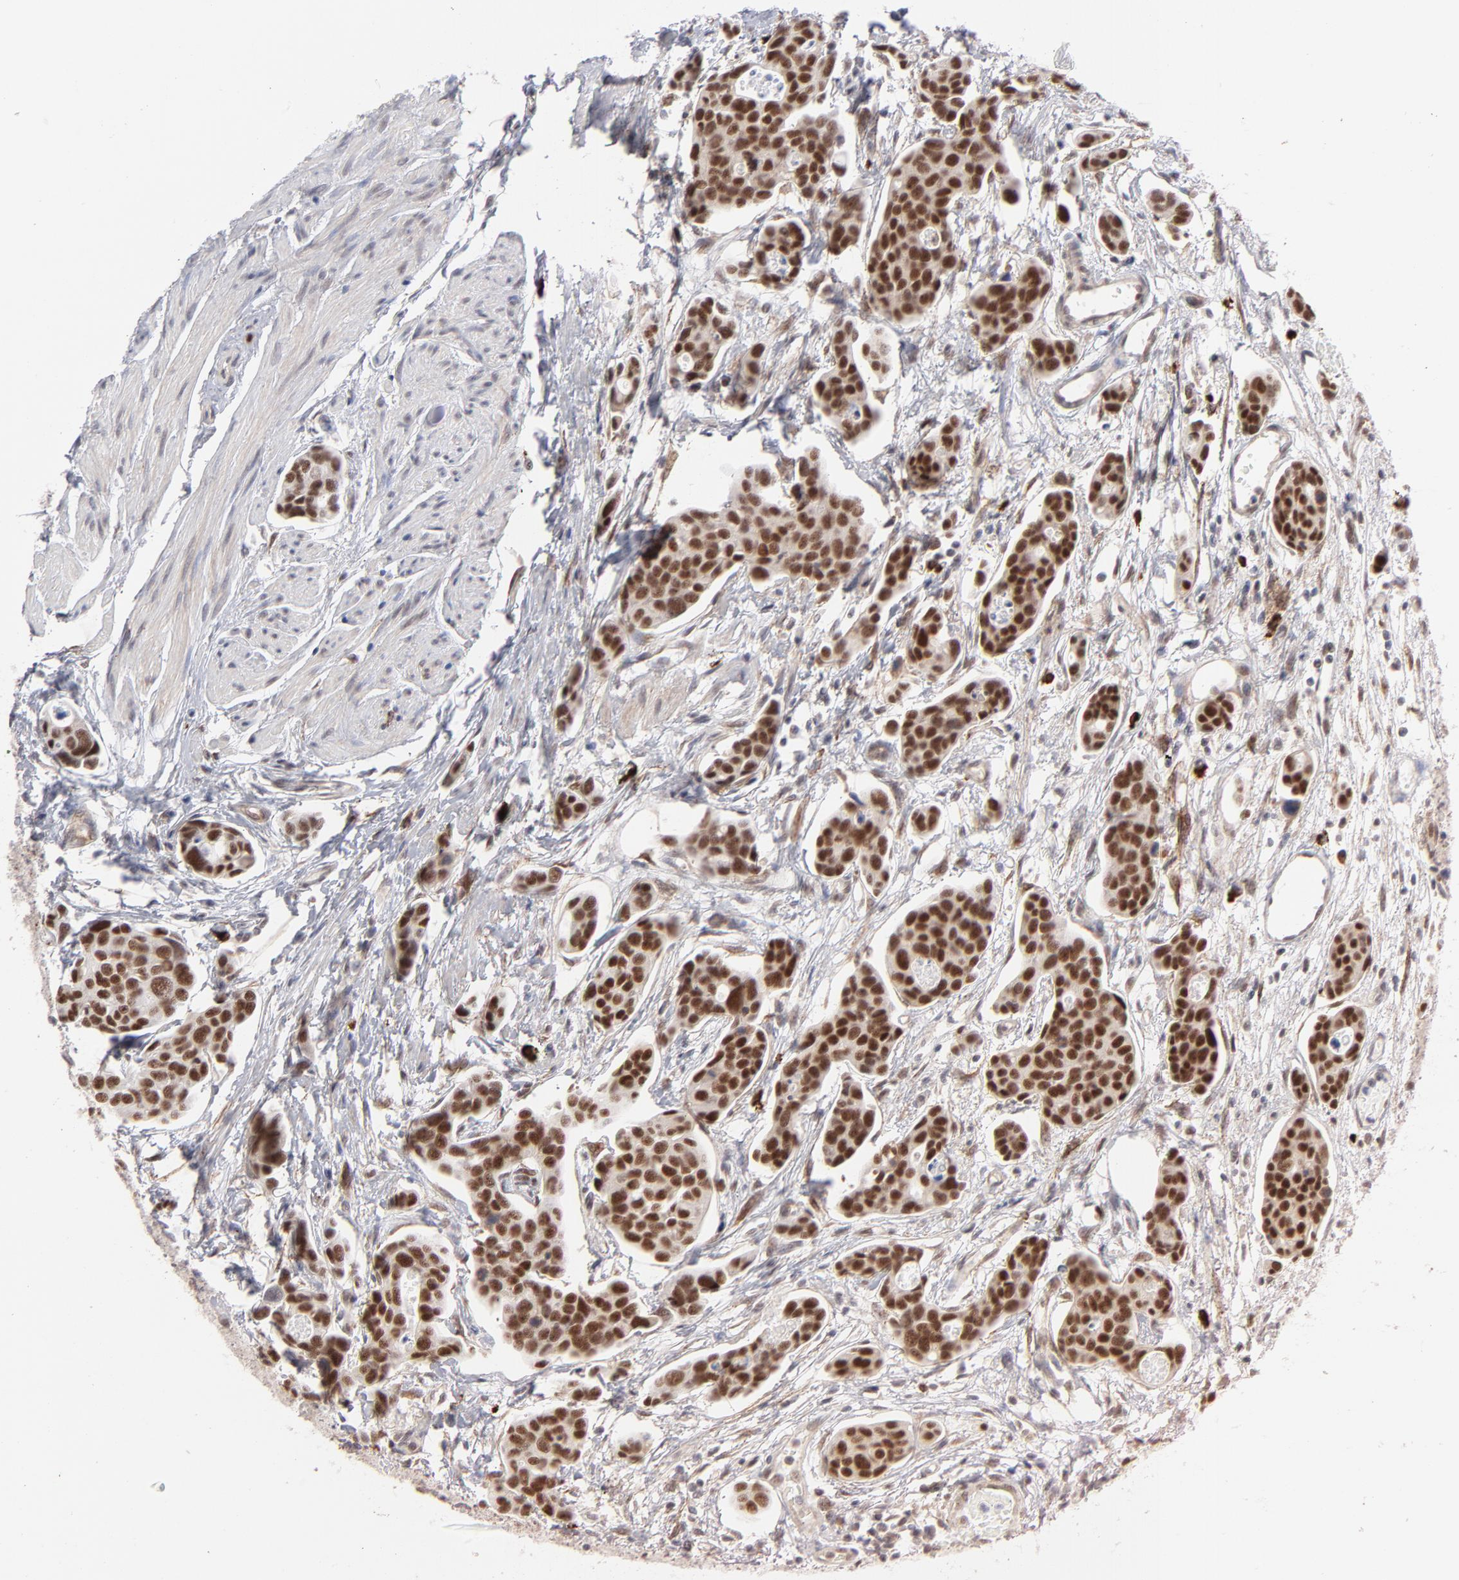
{"staining": {"intensity": "strong", "quantity": ">75%", "location": "cytoplasmic/membranous,nuclear"}, "tissue": "urothelial cancer", "cell_type": "Tumor cells", "image_type": "cancer", "snomed": [{"axis": "morphology", "description": "Urothelial carcinoma, High grade"}, {"axis": "topography", "description": "Urinary bladder"}], "caption": "Protein analysis of urothelial carcinoma (high-grade) tissue shows strong cytoplasmic/membranous and nuclear expression in approximately >75% of tumor cells. The protein of interest is shown in brown color, while the nuclei are stained blue.", "gene": "NBN", "patient": {"sex": "male", "age": 78}}